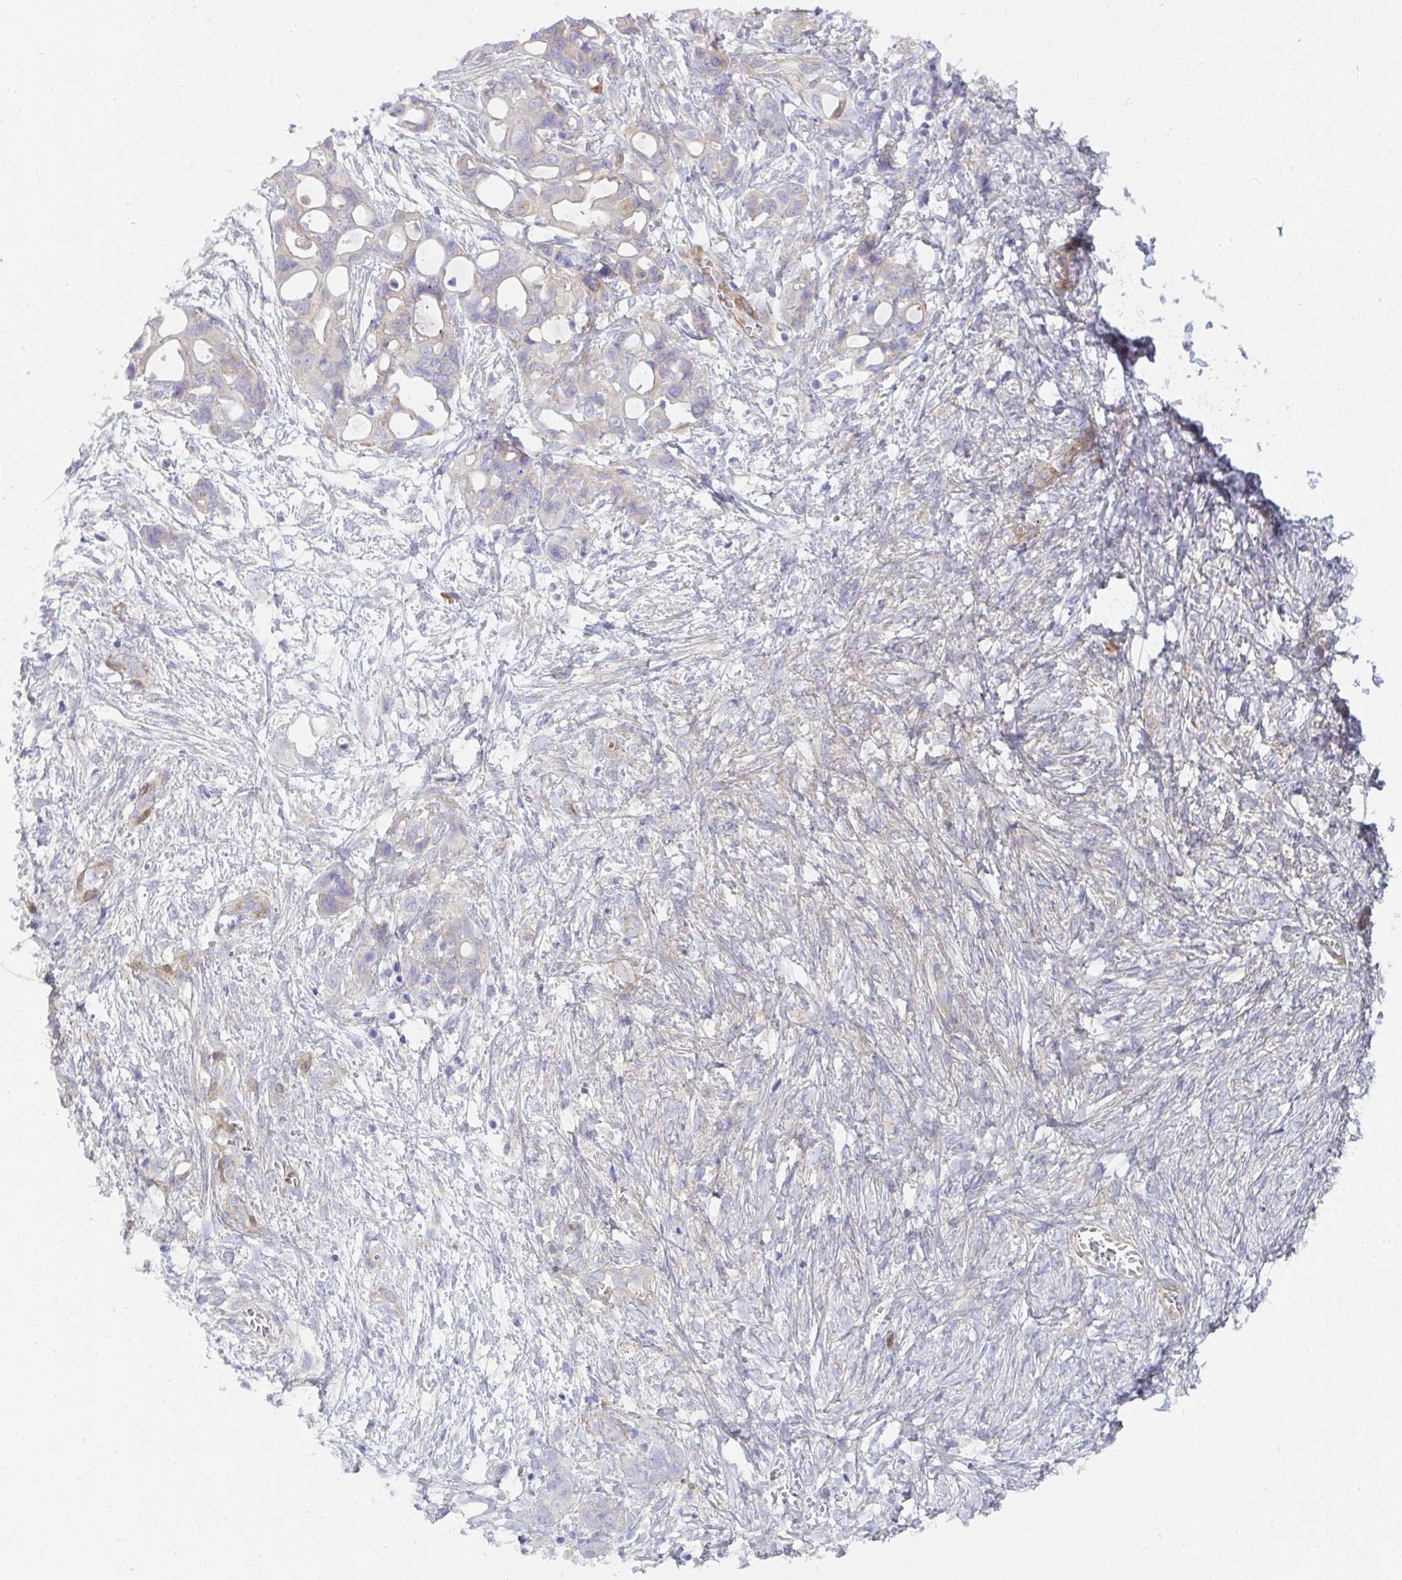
{"staining": {"intensity": "weak", "quantity": "<25%", "location": "cytoplasmic/membranous"}, "tissue": "ovarian cancer", "cell_type": "Tumor cells", "image_type": "cancer", "snomed": [{"axis": "morphology", "description": "Cystadenocarcinoma, mucinous, NOS"}, {"axis": "topography", "description": "Ovary"}], "caption": "This is a micrograph of immunohistochemistry staining of ovarian cancer, which shows no staining in tumor cells. (Brightfield microscopy of DAB (3,3'-diaminobenzidine) IHC at high magnification).", "gene": "GAB1", "patient": {"sex": "female", "age": 70}}